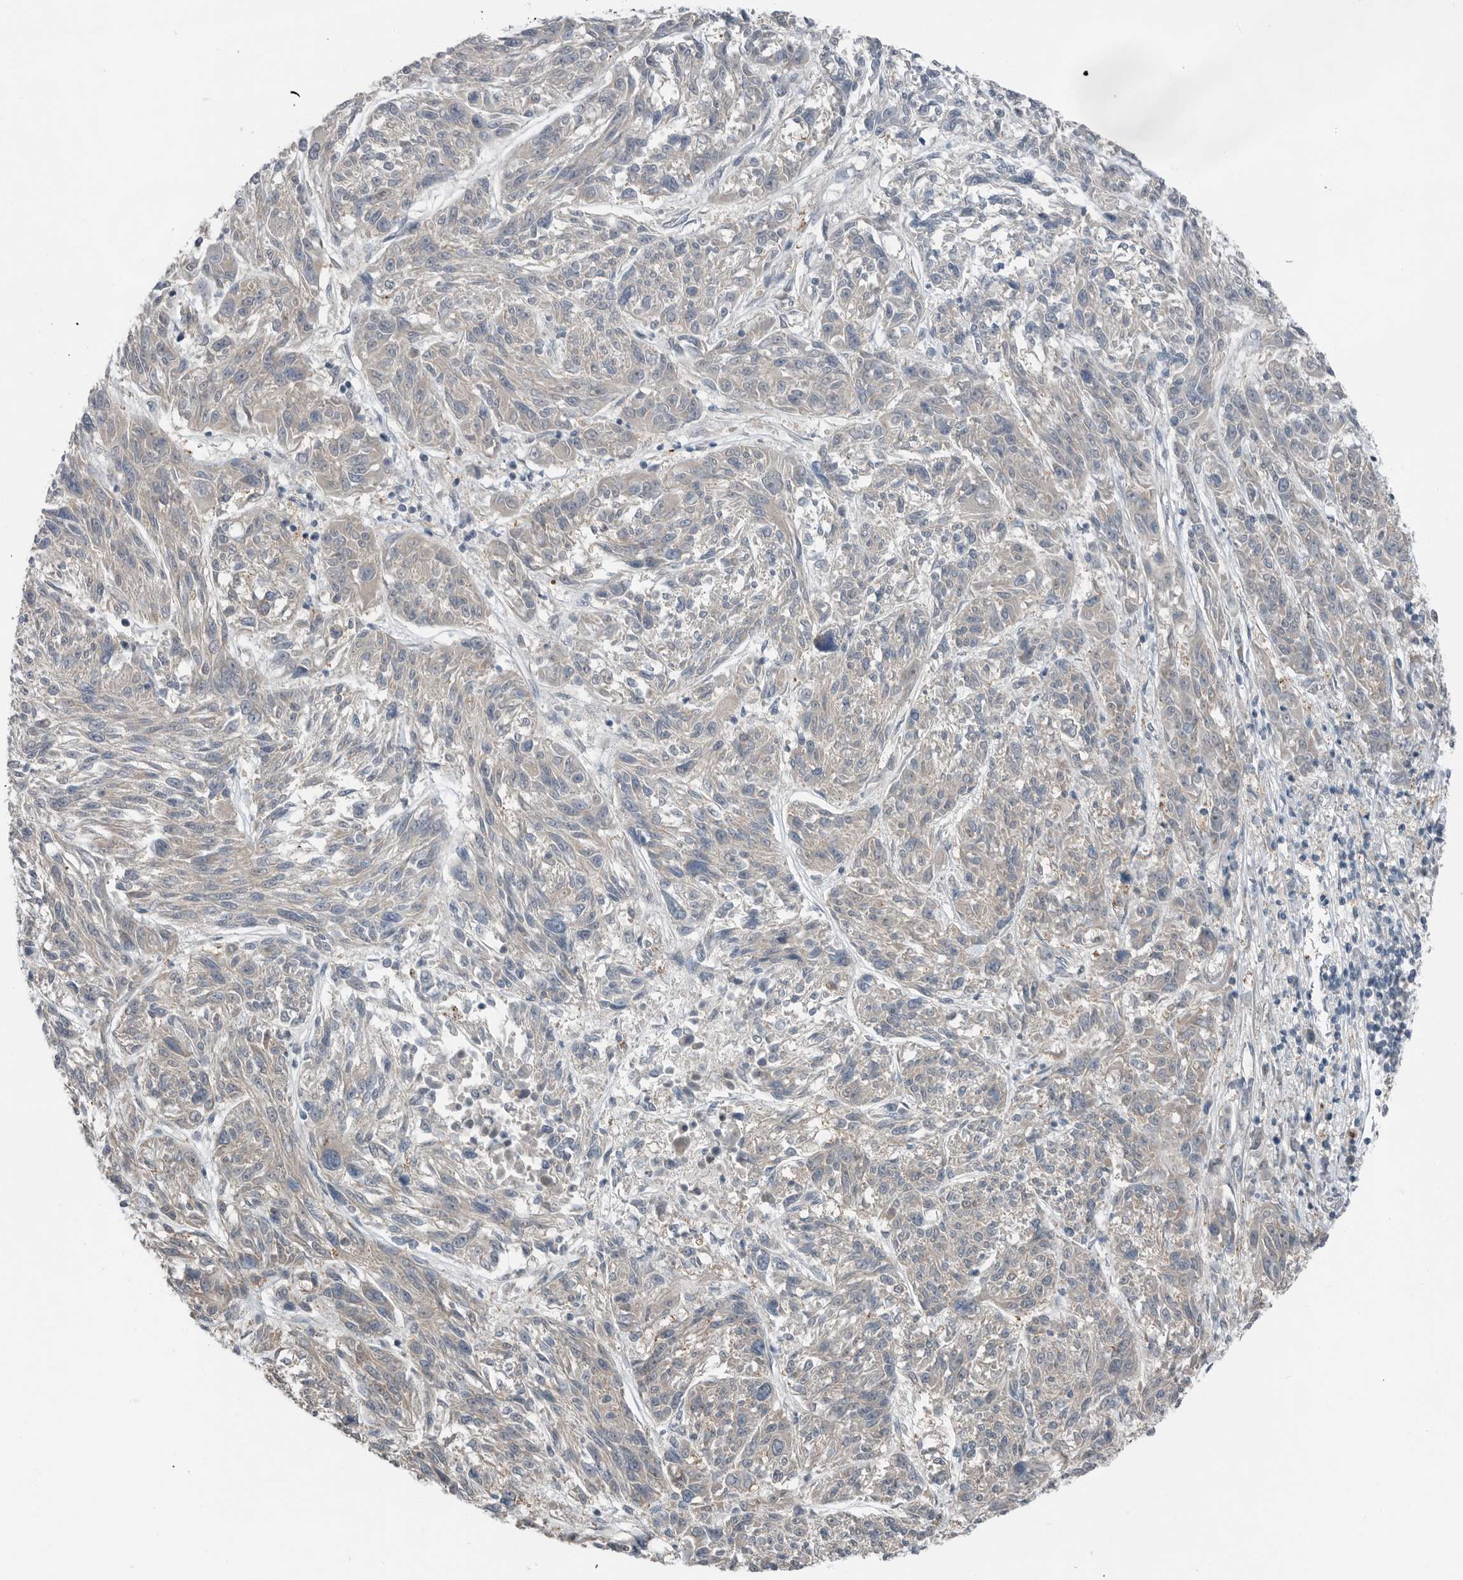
{"staining": {"intensity": "negative", "quantity": "none", "location": "none"}, "tissue": "melanoma", "cell_type": "Tumor cells", "image_type": "cancer", "snomed": [{"axis": "morphology", "description": "Malignant melanoma, NOS"}, {"axis": "topography", "description": "Skin"}], "caption": "This is a image of immunohistochemistry staining of melanoma, which shows no expression in tumor cells.", "gene": "MFAP3L", "patient": {"sex": "male", "age": 53}}